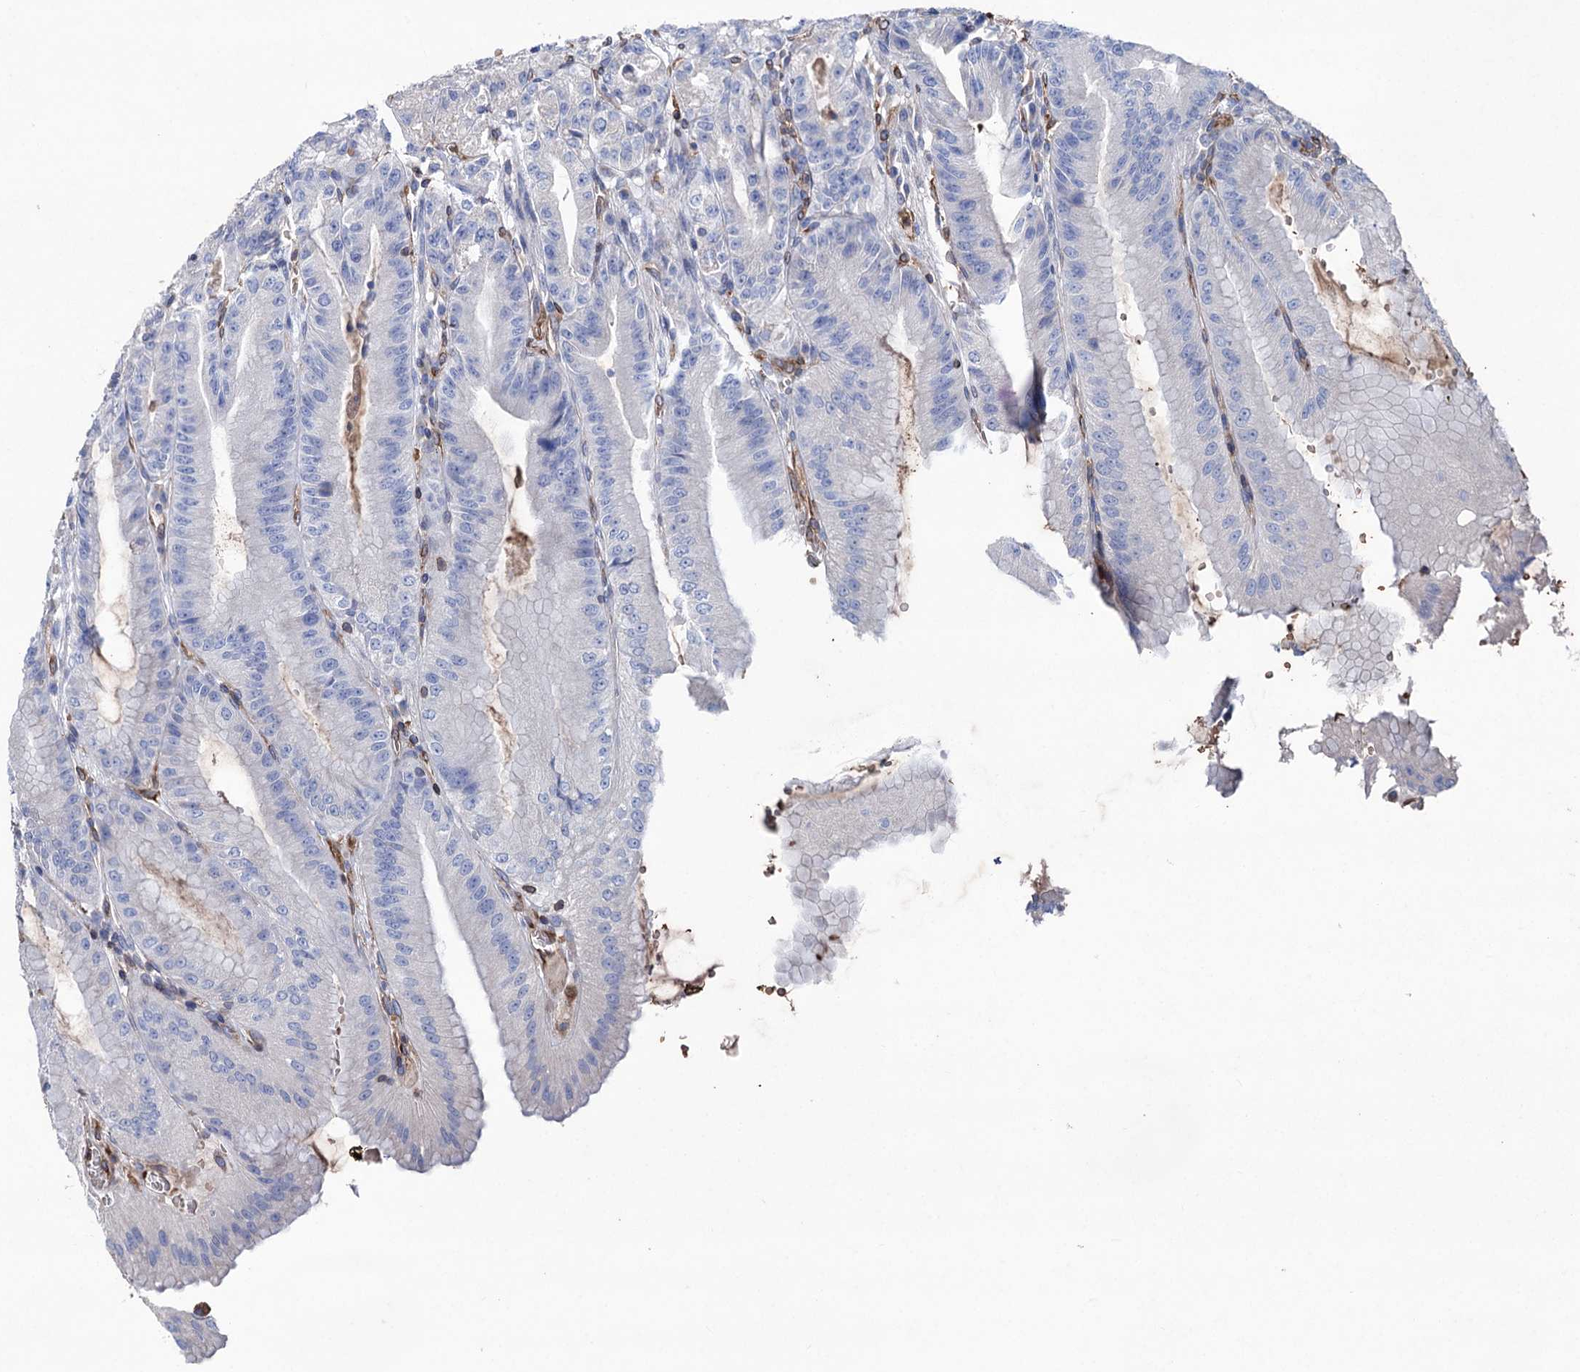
{"staining": {"intensity": "negative", "quantity": "none", "location": "none"}, "tissue": "stomach", "cell_type": "Glandular cells", "image_type": "normal", "snomed": [{"axis": "morphology", "description": "Normal tissue, NOS"}, {"axis": "topography", "description": "Stomach, upper"}, {"axis": "topography", "description": "Stomach, lower"}], "caption": "Micrograph shows no protein positivity in glandular cells of benign stomach.", "gene": "STING1", "patient": {"sex": "male", "age": 71}}